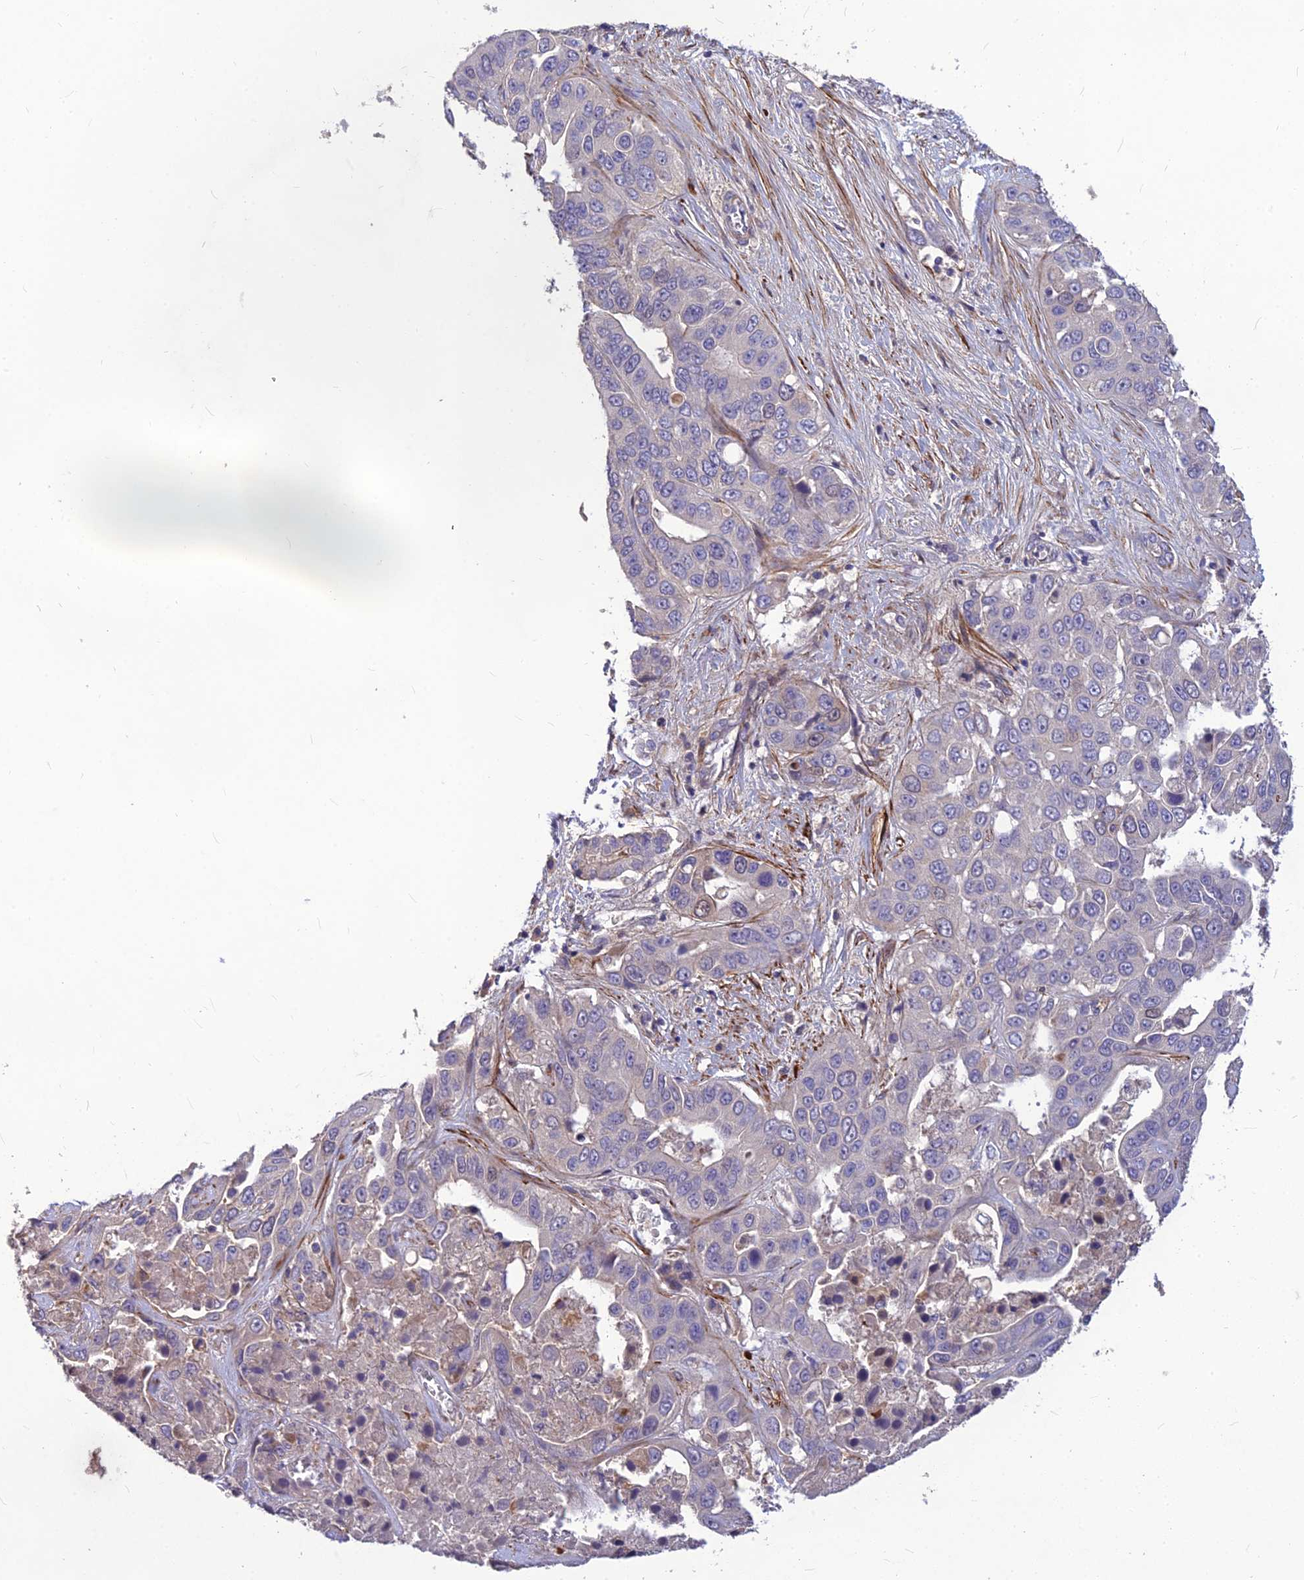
{"staining": {"intensity": "negative", "quantity": "none", "location": "none"}, "tissue": "liver cancer", "cell_type": "Tumor cells", "image_type": "cancer", "snomed": [{"axis": "morphology", "description": "Cholangiocarcinoma"}, {"axis": "topography", "description": "Liver"}], "caption": "Protein analysis of liver cholangiocarcinoma displays no significant expression in tumor cells. (DAB immunohistochemistry (IHC), high magnification).", "gene": "CLUH", "patient": {"sex": "female", "age": 52}}